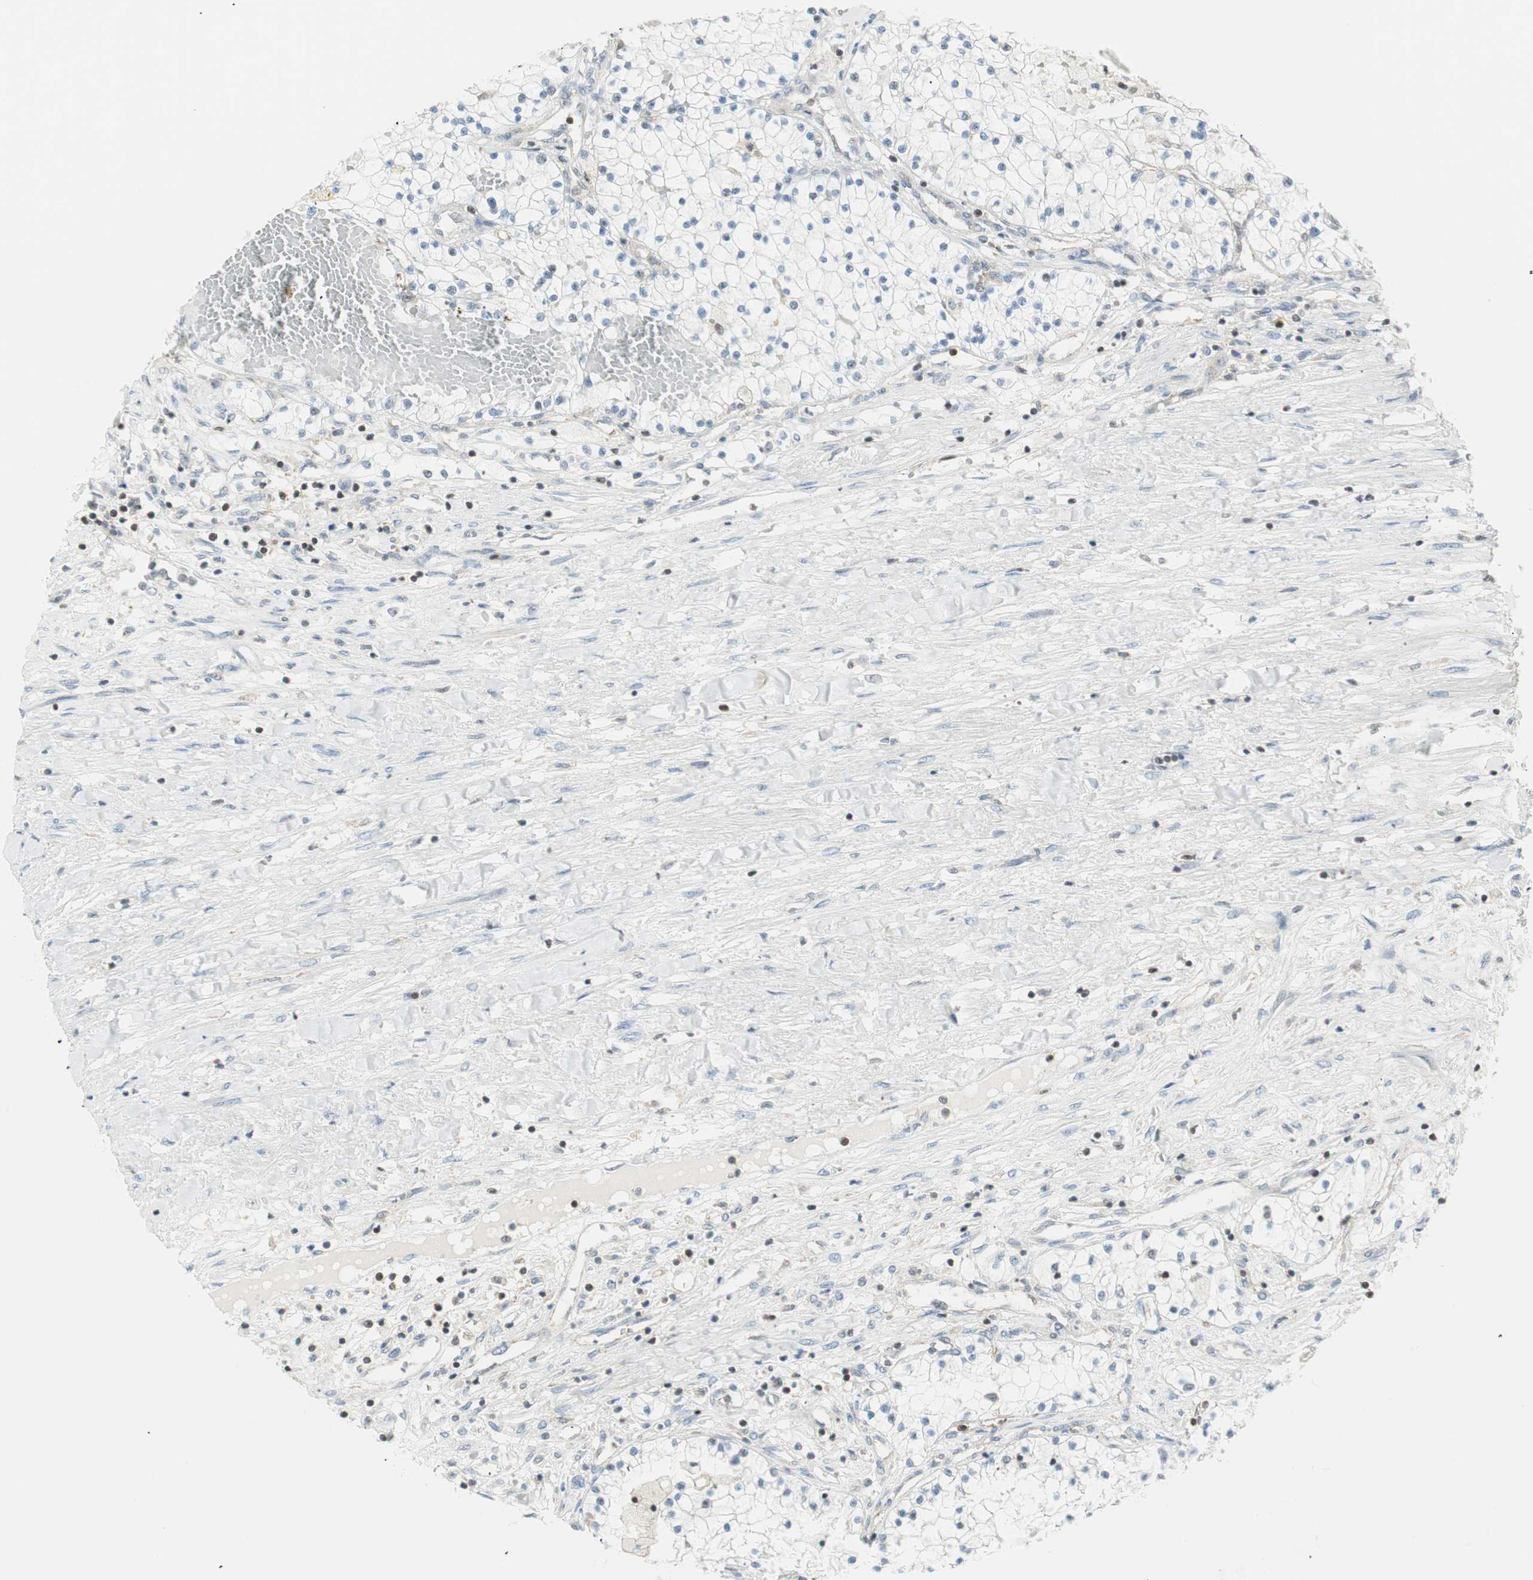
{"staining": {"intensity": "negative", "quantity": "none", "location": "none"}, "tissue": "renal cancer", "cell_type": "Tumor cells", "image_type": "cancer", "snomed": [{"axis": "morphology", "description": "Adenocarcinoma, NOS"}, {"axis": "topography", "description": "Kidney"}], "caption": "Image shows no protein staining in tumor cells of renal cancer tissue.", "gene": "PPP1CA", "patient": {"sex": "male", "age": 68}}